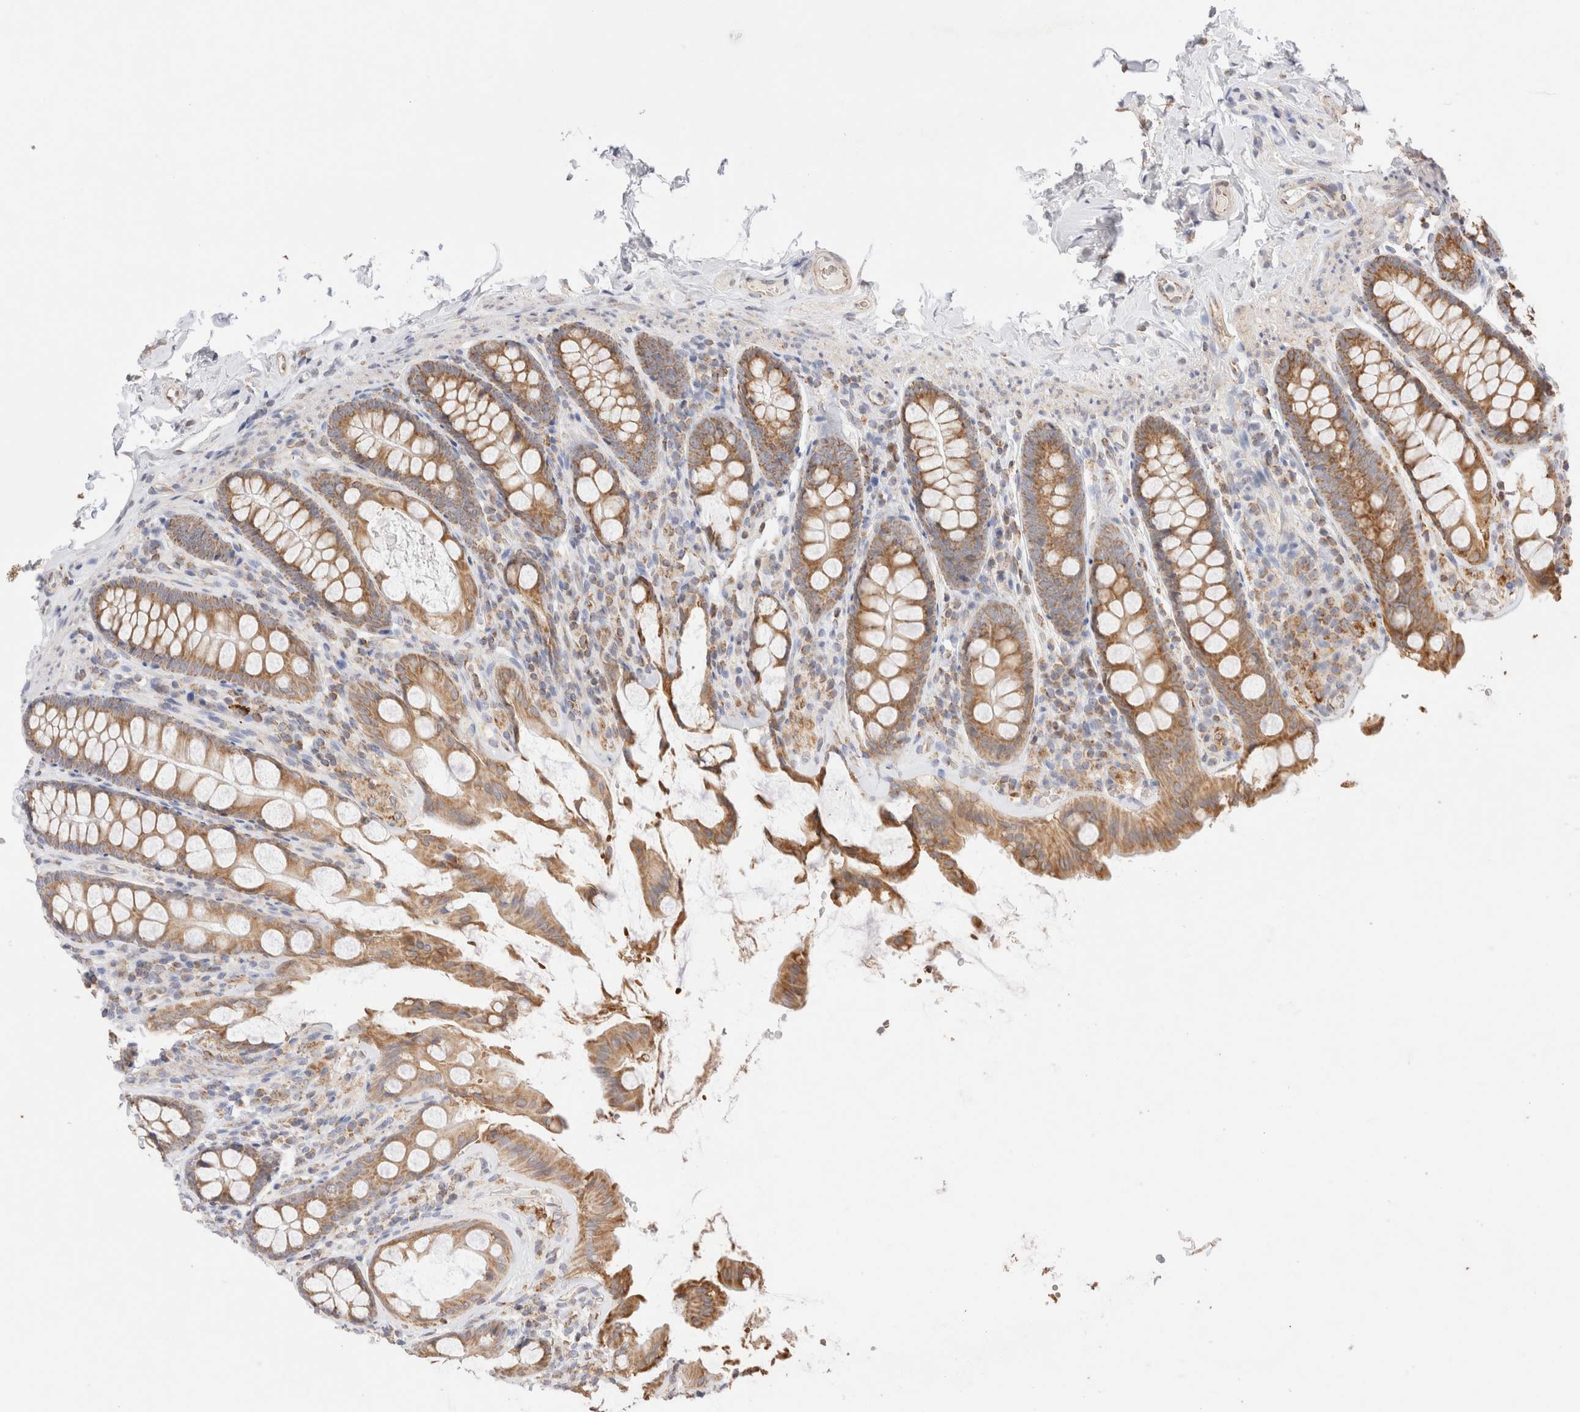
{"staining": {"intensity": "weak", "quantity": "<25%", "location": "cytoplasmic/membranous"}, "tissue": "colon", "cell_type": "Endothelial cells", "image_type": "normal", "snomed": [{"axis": "morphology", "description": "Normal tissue, NOS"}, {"axis": "topography", "description": "Colon"}, {"axis": "topography", "description": "Peripheral nerve tissue"}], "caption": "The image reveals no staining of endothelial cells in benign colon. (Immunohistochemistry, brightfield microscopy, high magnification).", "gene": "TMPPE", "patient": {"sex": "female", "age": 61}}